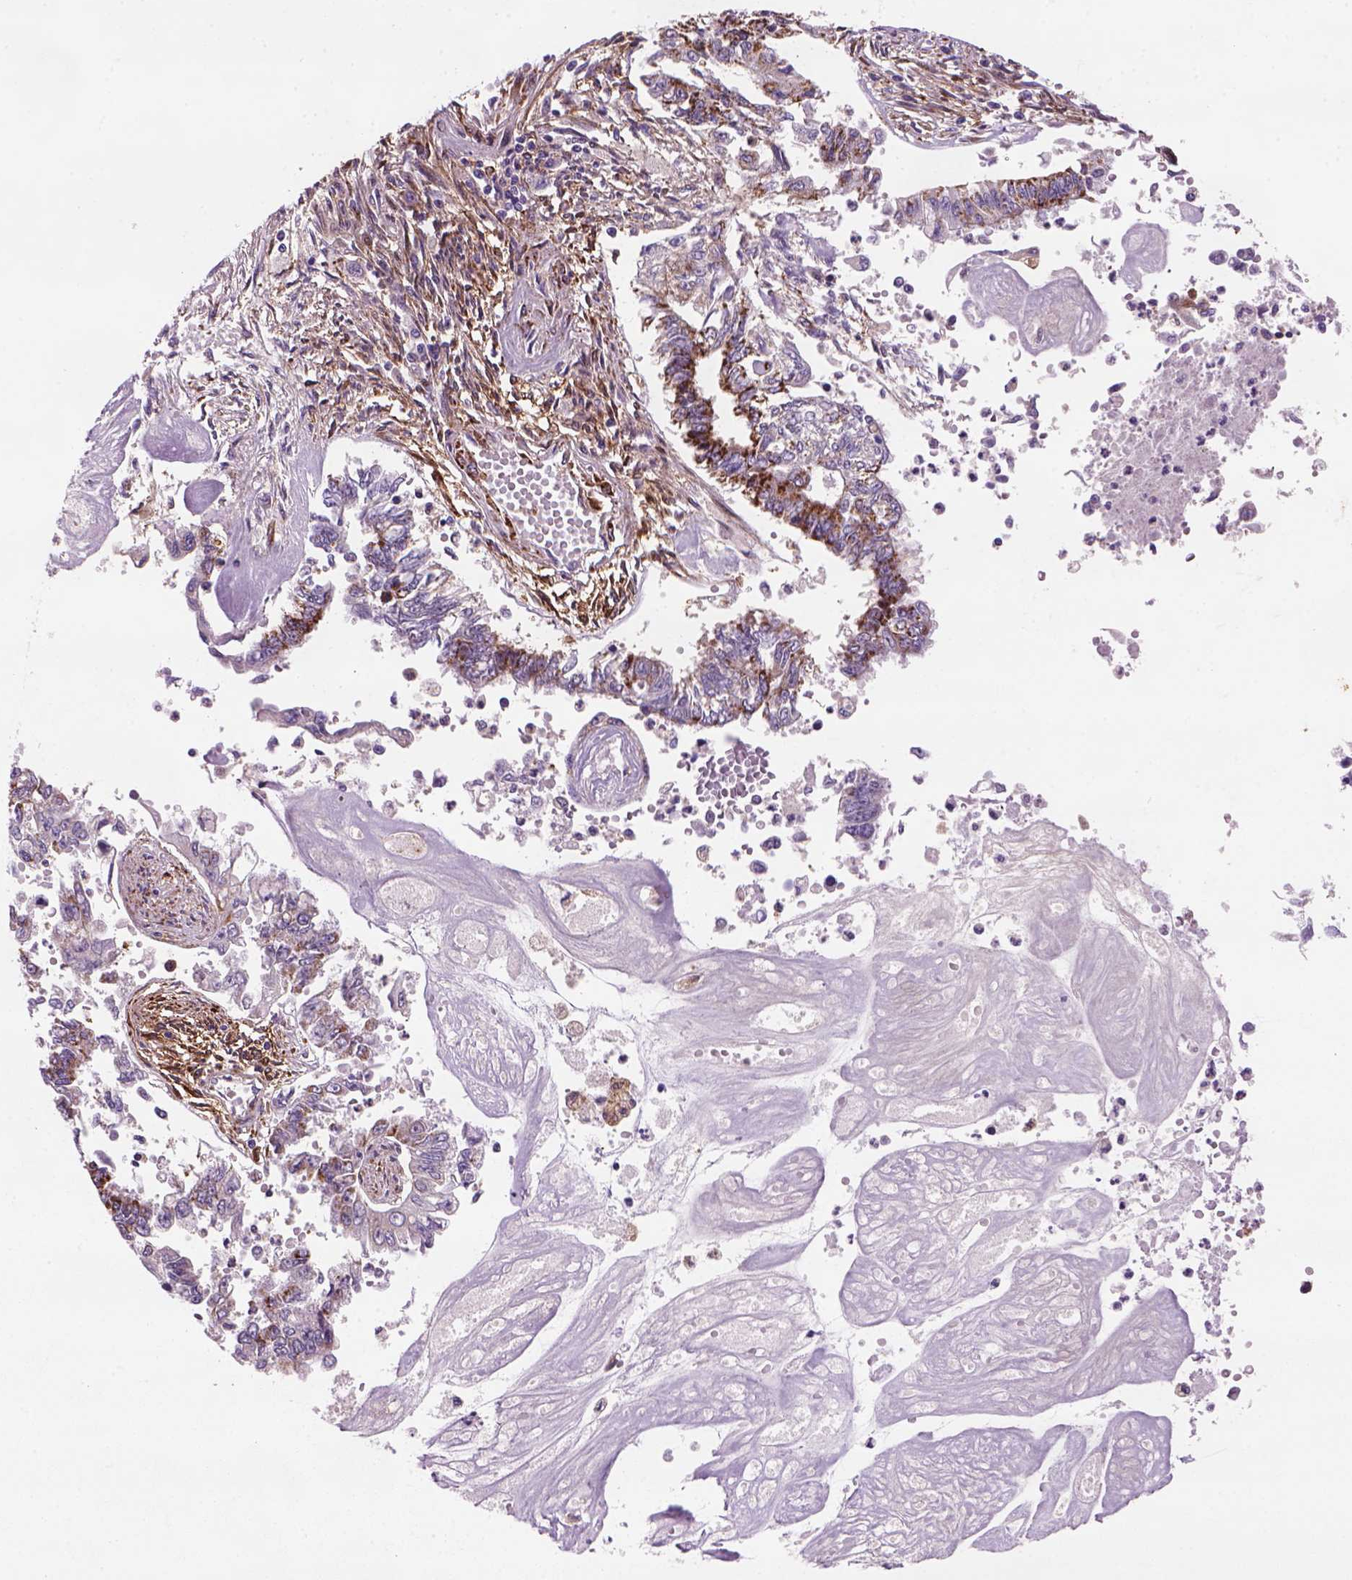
{"staining": {"intensity": "moderate", "quantity": ">75%", "location": "cytoplasmic/membranous"}, "tissue": "endometrial cancer", "cell_type": "Tumor cells", "image_type": "cancer", "snomed": [{"axis": "morphology", "description": "Adenocarcinoma, NOS"}, {"axis": "topography", "description": "Uterus"}], "caption": "Brown immunohistochemical staining in human adenocarcinoma (endometrial) shows moderate cytoplasmic/membranous positivity in approximately >75% of tumor cells. (DAB IHC, brown staining for protein, blue staining for nuclei).", "gene": "MARCKS", "patient": {"sex": "female", "age": 59}}